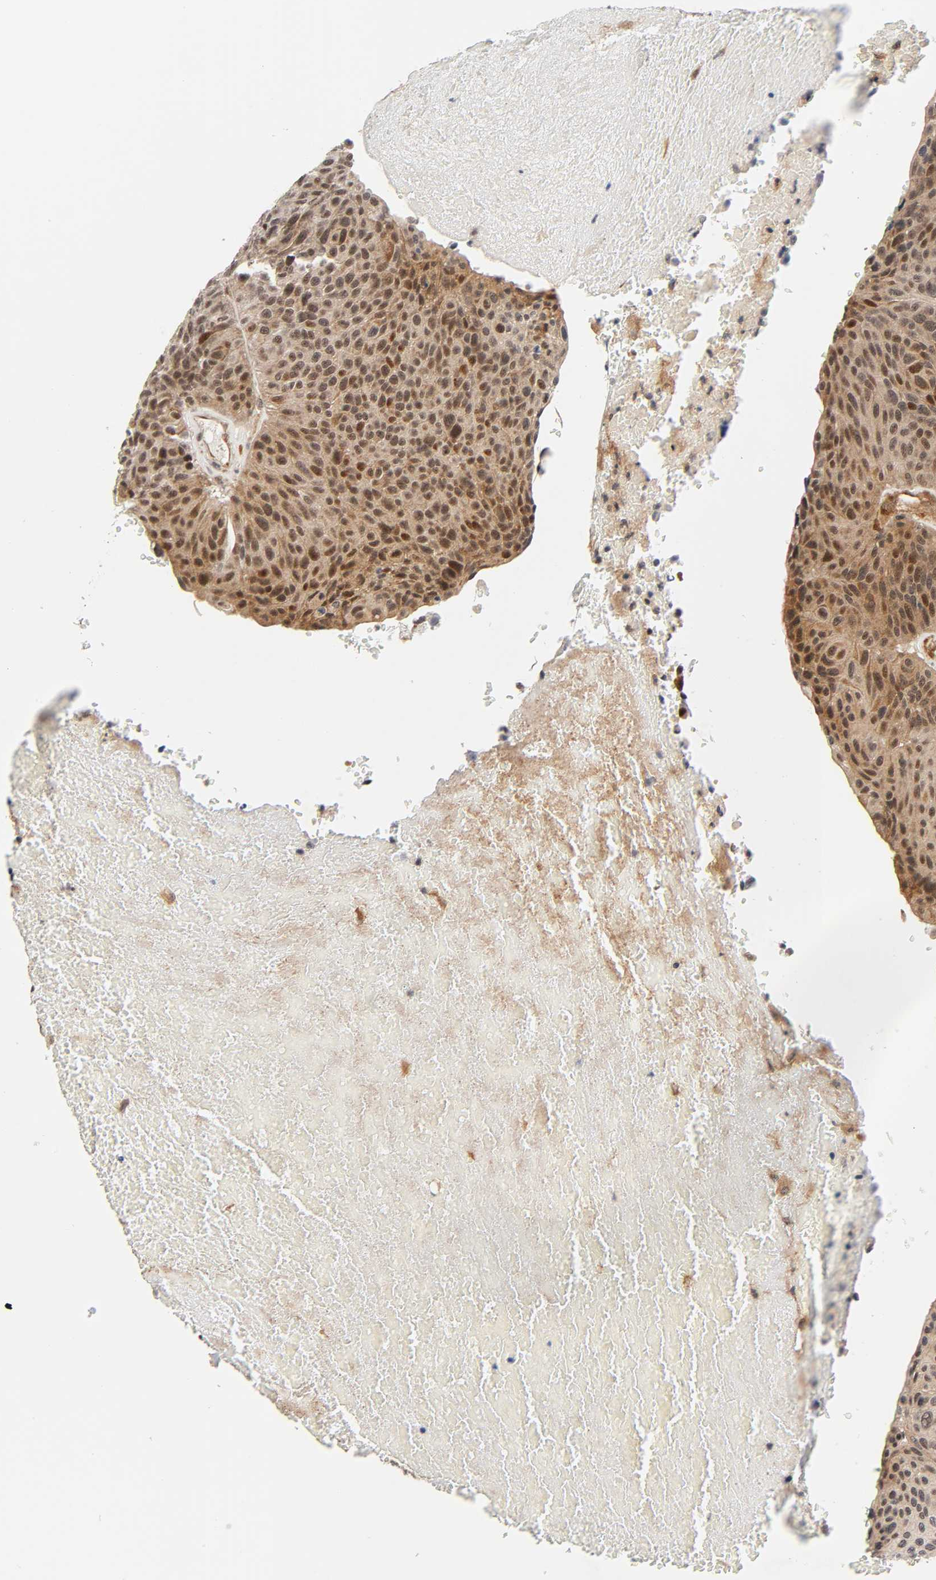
{"staining": {"intensity": "moderate", "quantity": ">75%", "location": "cytoplasmic/membranous,nuclear"}, "tissue": "urothelial cancer", "cell_type": "Tumor cells", "image_type": "cancer", "snomed": [{"axis": "morphology", "description": "Urothelial carcinoma, High grade"}, {"axis": "topography", "description": "Urinary bladder"}], "caption": "Human urothelial cancer stained with a protein marker demonstrates moderate staining in tumor cells.", "gene": "IQCJ-SCHIP1", "patient": {"sex": "male", "age": 66}}